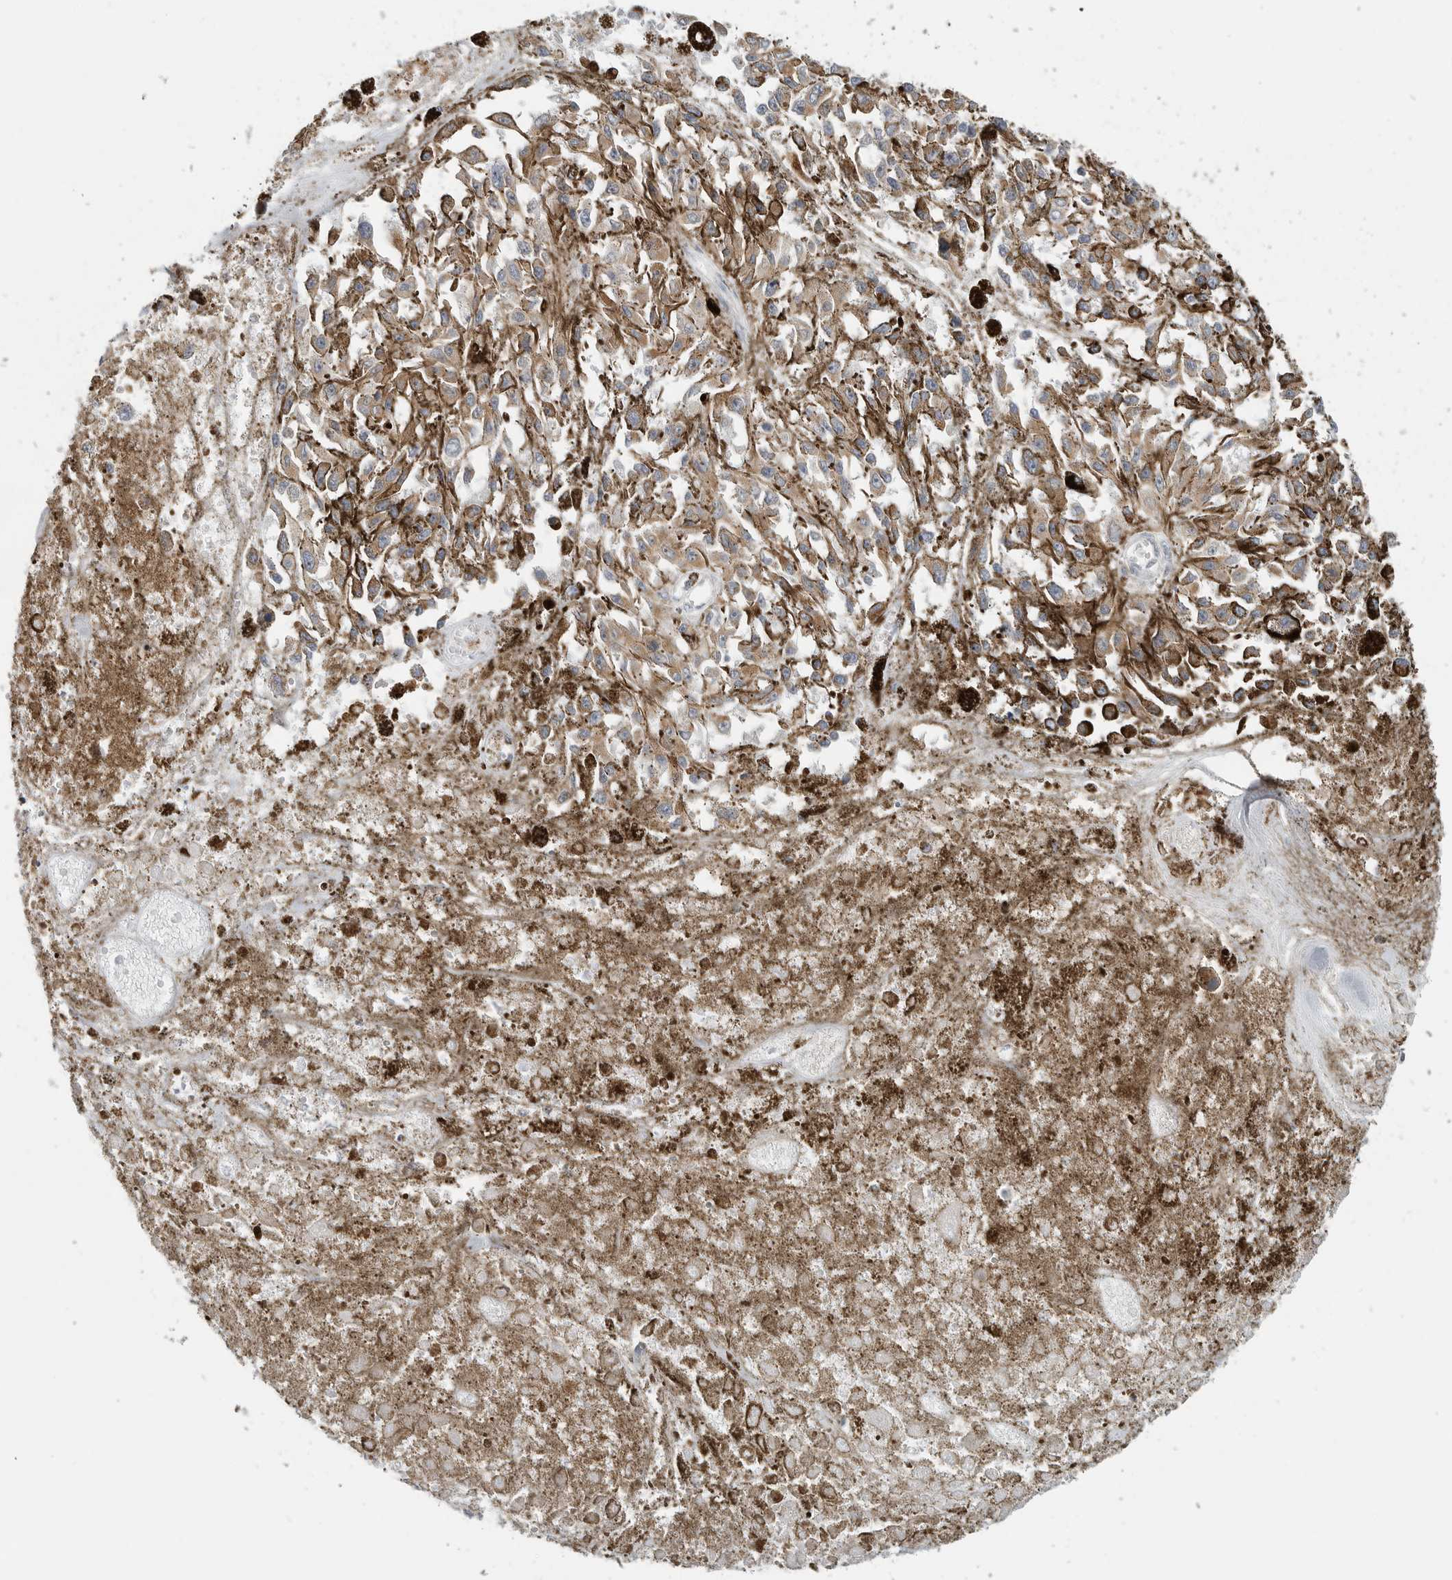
{"staining": {"intensity": "weak", "quantity": ">75%", "location": "cytoplasmic/membranous"}, "tissue": "melanoma", "cell_type": "Tumor cells", "image_type": "cancer", "snomed": [{"axis": "morphology", "description": "Malignant melanoma, Metastatic site"}, {"axis": "topography", "description": "Lymph node"}], "caption": "Immunohistochemistry (IHC) of human melanoma reveals low levels of weak cytoplasmic/membranous staining in about >75% of tumor cells.", "gene": "IL12RB2", "patient": {"sex": "male", "age": 59}}